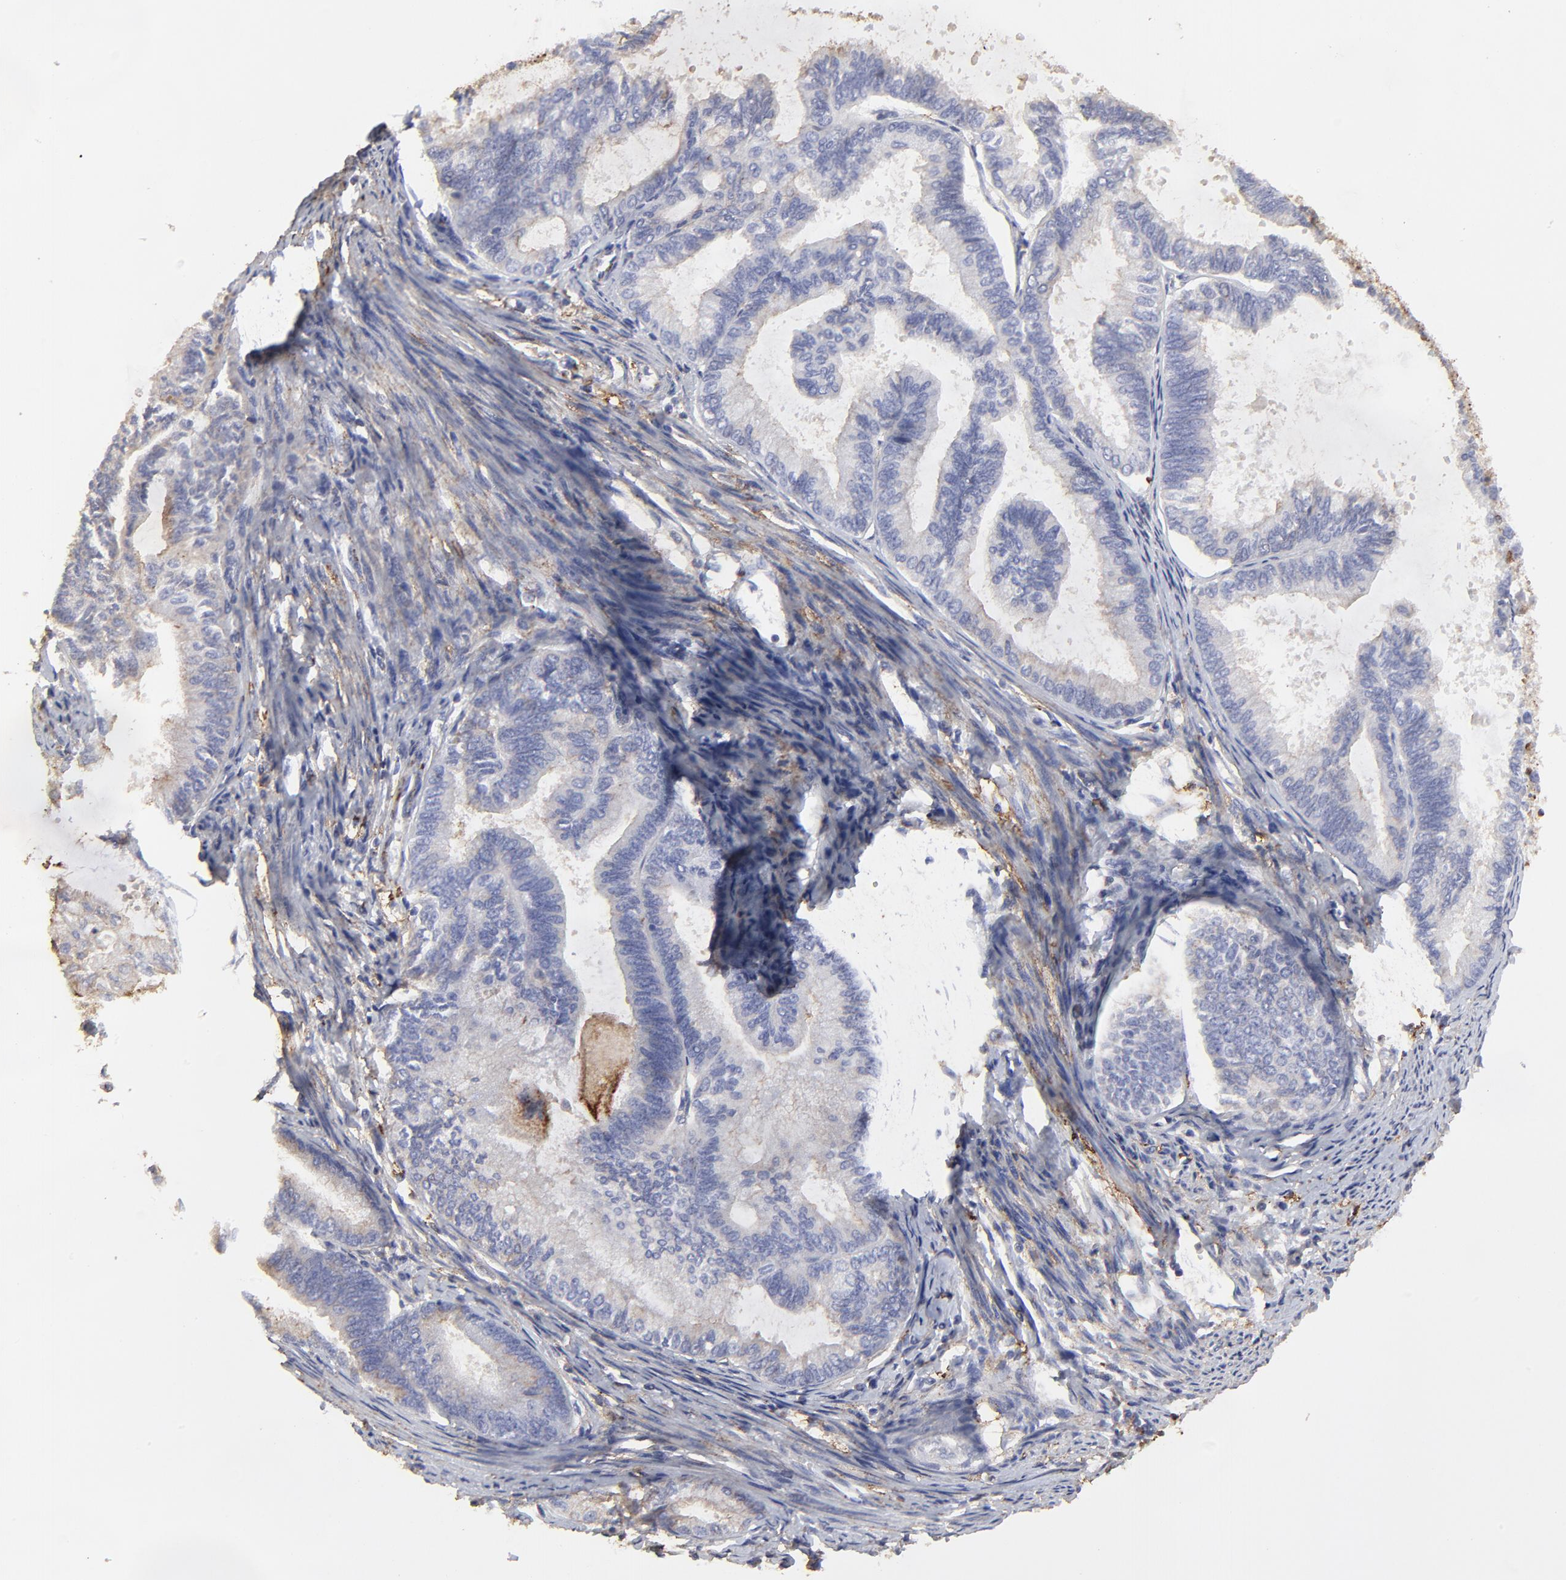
{"staining": {"intensity": "negative", "quantity": "none", "location": "none"}, "tissue": "endometrial cancer", "cell_type": "Tumor cells", "image_type": "cancer", "snomed": [{"axis": "morphology", "description": "Adenocarcinoma, NOS"}, {"axis": "topography", "description": "Endometrium"}], "caption": "Histopathology image shows no protein positivity in tumor cells of endometrial cancer tissue.", "gene": "ANXA6", "patient": {"sex": "female", "age": 86}}